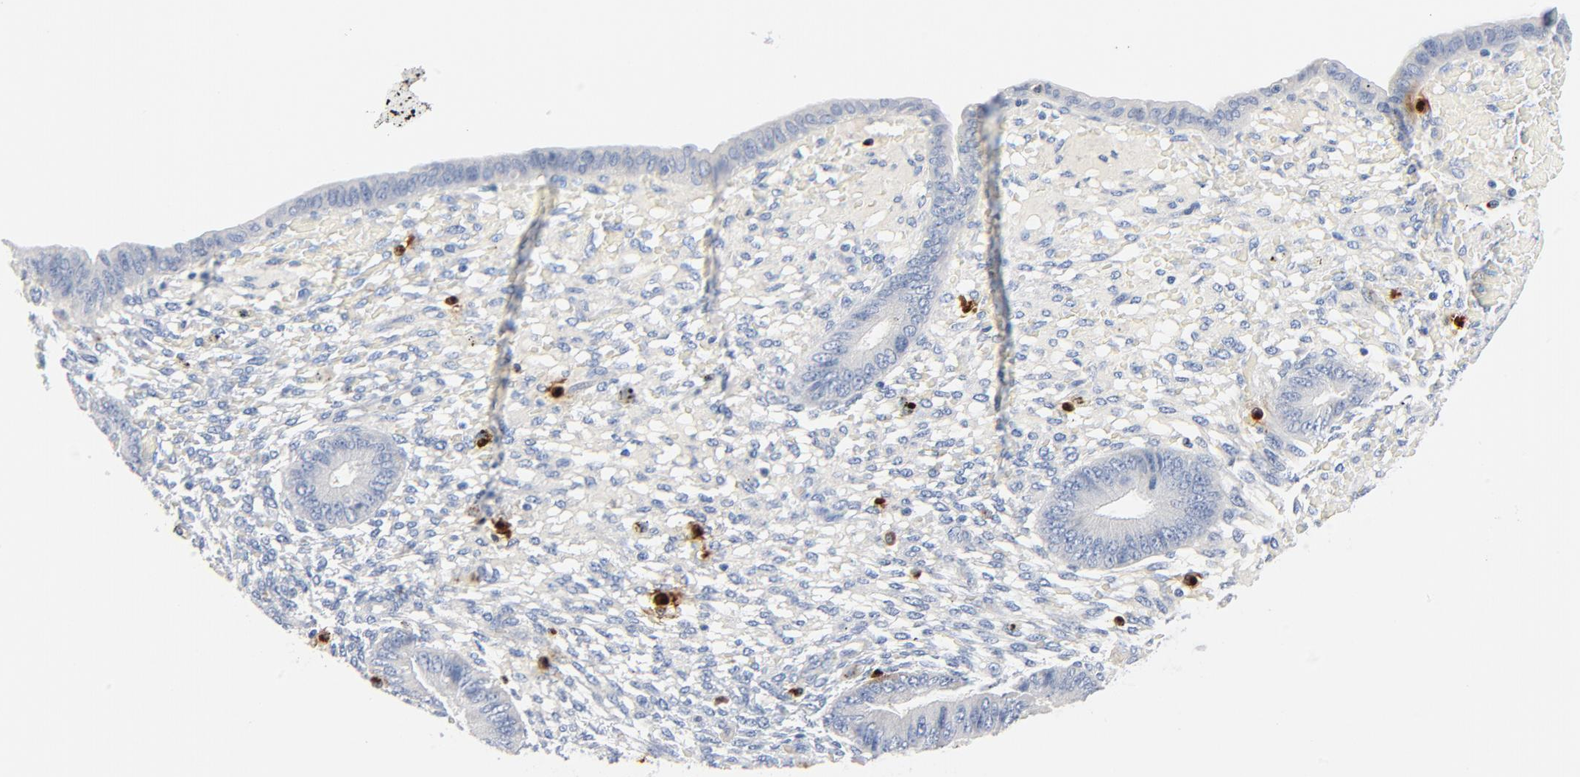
{"staining": {"intensity": "negative", "quantity": "none", "location": "none"}, "tissue": "endometrium", "cell_type": "Cells in endometrial stroma", "image_type": "normal", "snomed": [{"axis": "morphology", "description": "Normal tissue, NOS"}, {"axis": "topography", "description": "Endometrium"}], "caption": "Normal endometrium was stained to show a protein in brown. There is no significant staining in cells in endometrial stroma. Nuclei are stained in blue.", "gene": "GZMB", "patient": {"sex": "female", "age": 42}}